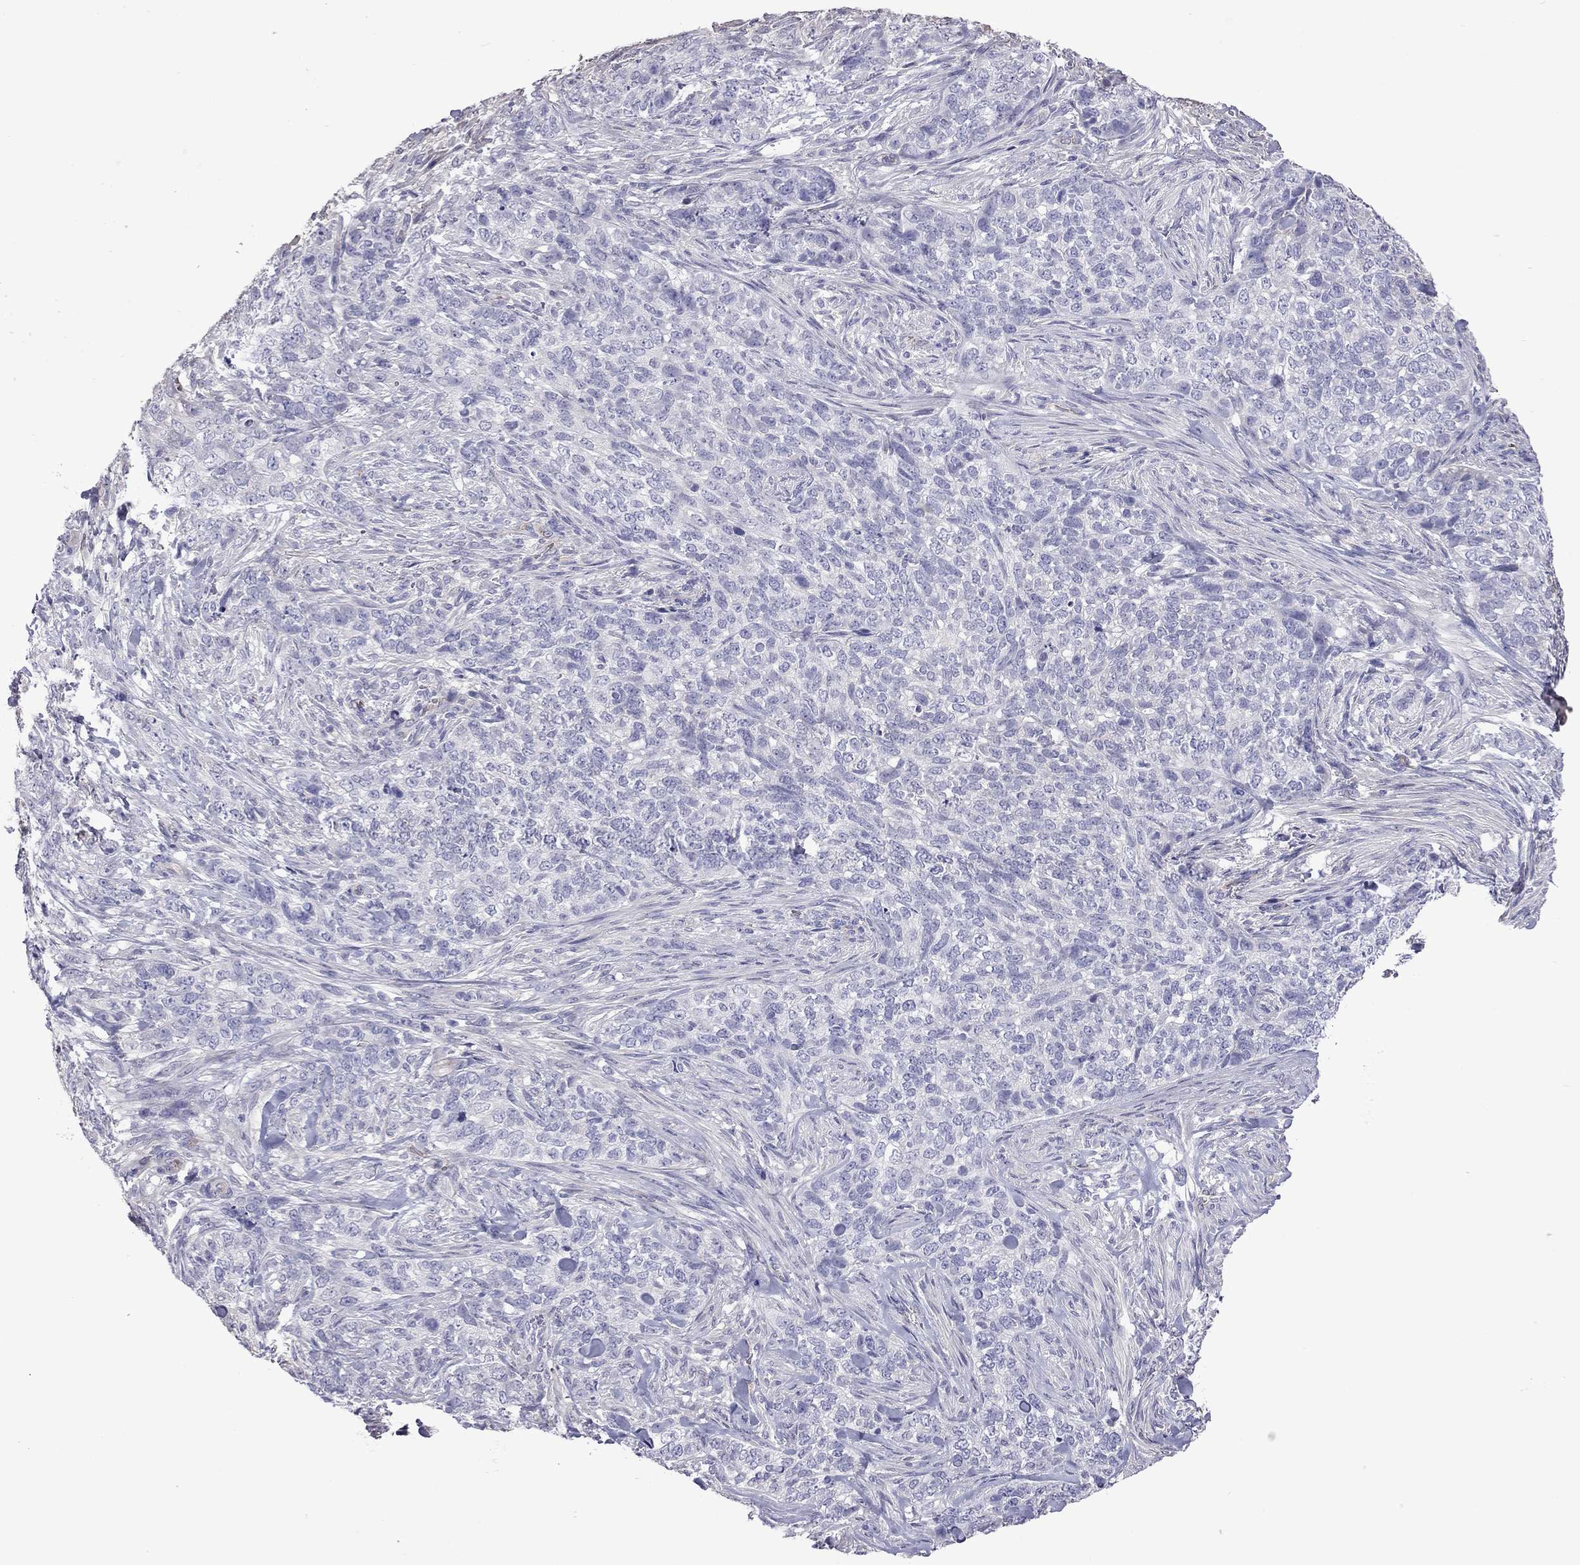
{"staining": {"intensity": "negative", "quantity": "none", "location": "none"}, "tissue": "skin cancer", "cell_type": "Tumor cells", "image_type": "cancer", "snomed": [{"axis": "morphology", "description": "Basal cell carcinoma"}, {"axis": "topography", "description": "Skin"}], "caption": "Micrograph shows no protein staining in tumor cells of skin basal cell carcinoma tissue.", "gene": "FEZ1", "patient": {"sex": "female", "age": 69}}